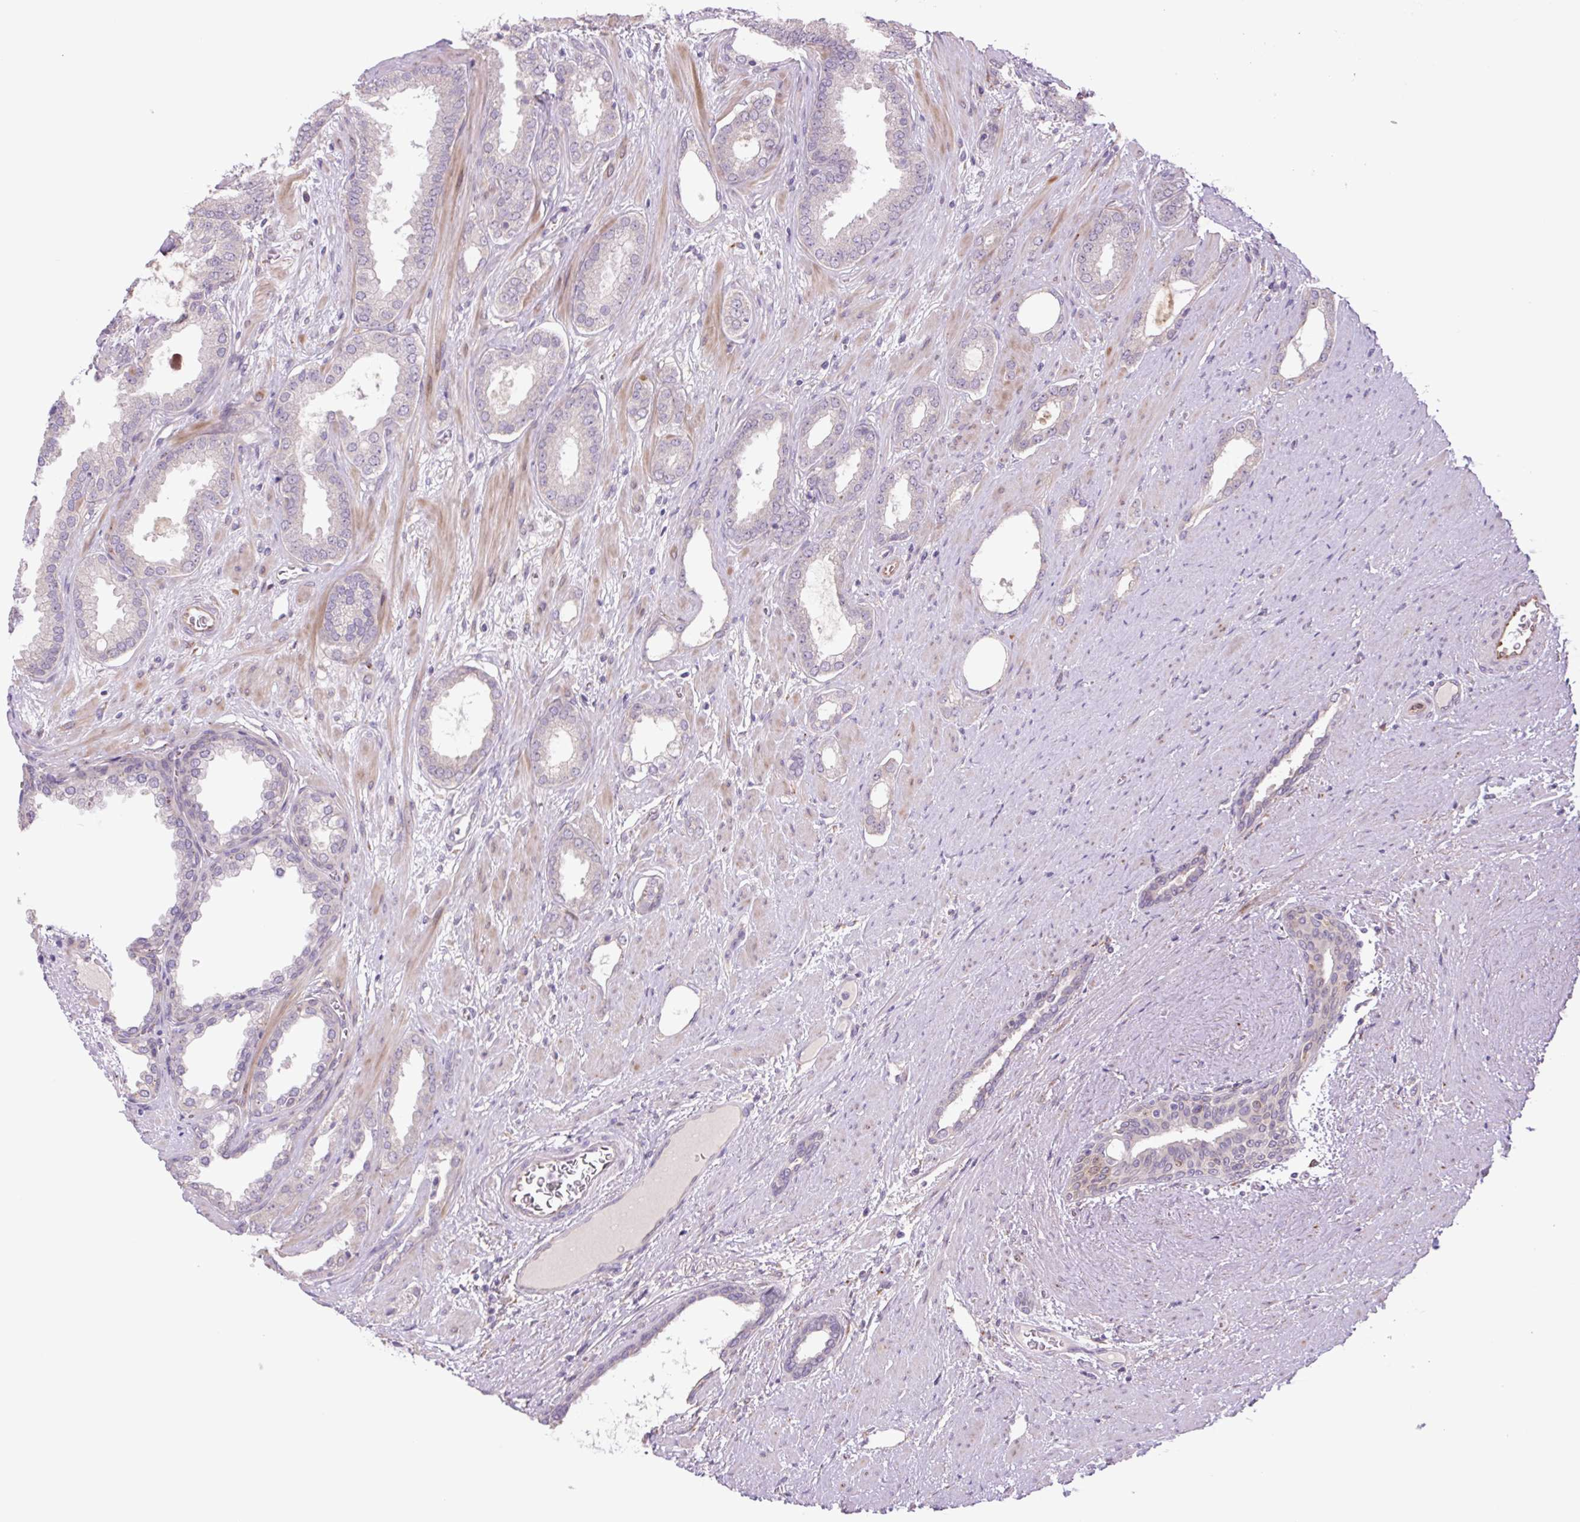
{"staining": {"intensity": "negative", "quantity": "none", "location": "none"}, "tissue": "prostate cancer", "cell_type": "Tumor cells", "image_type": "cancer", "snomed": [{"axis": "morphology", "description": "Adenocarcinoma, High grade"}, {"axis": "topography", "description": "Prostate"}], "caption": "The micrograph shows no staining of tumor cells in prostate cancer.", "gene": "PLA2G4A", "patient": {"sex": "male", "age": 58}}